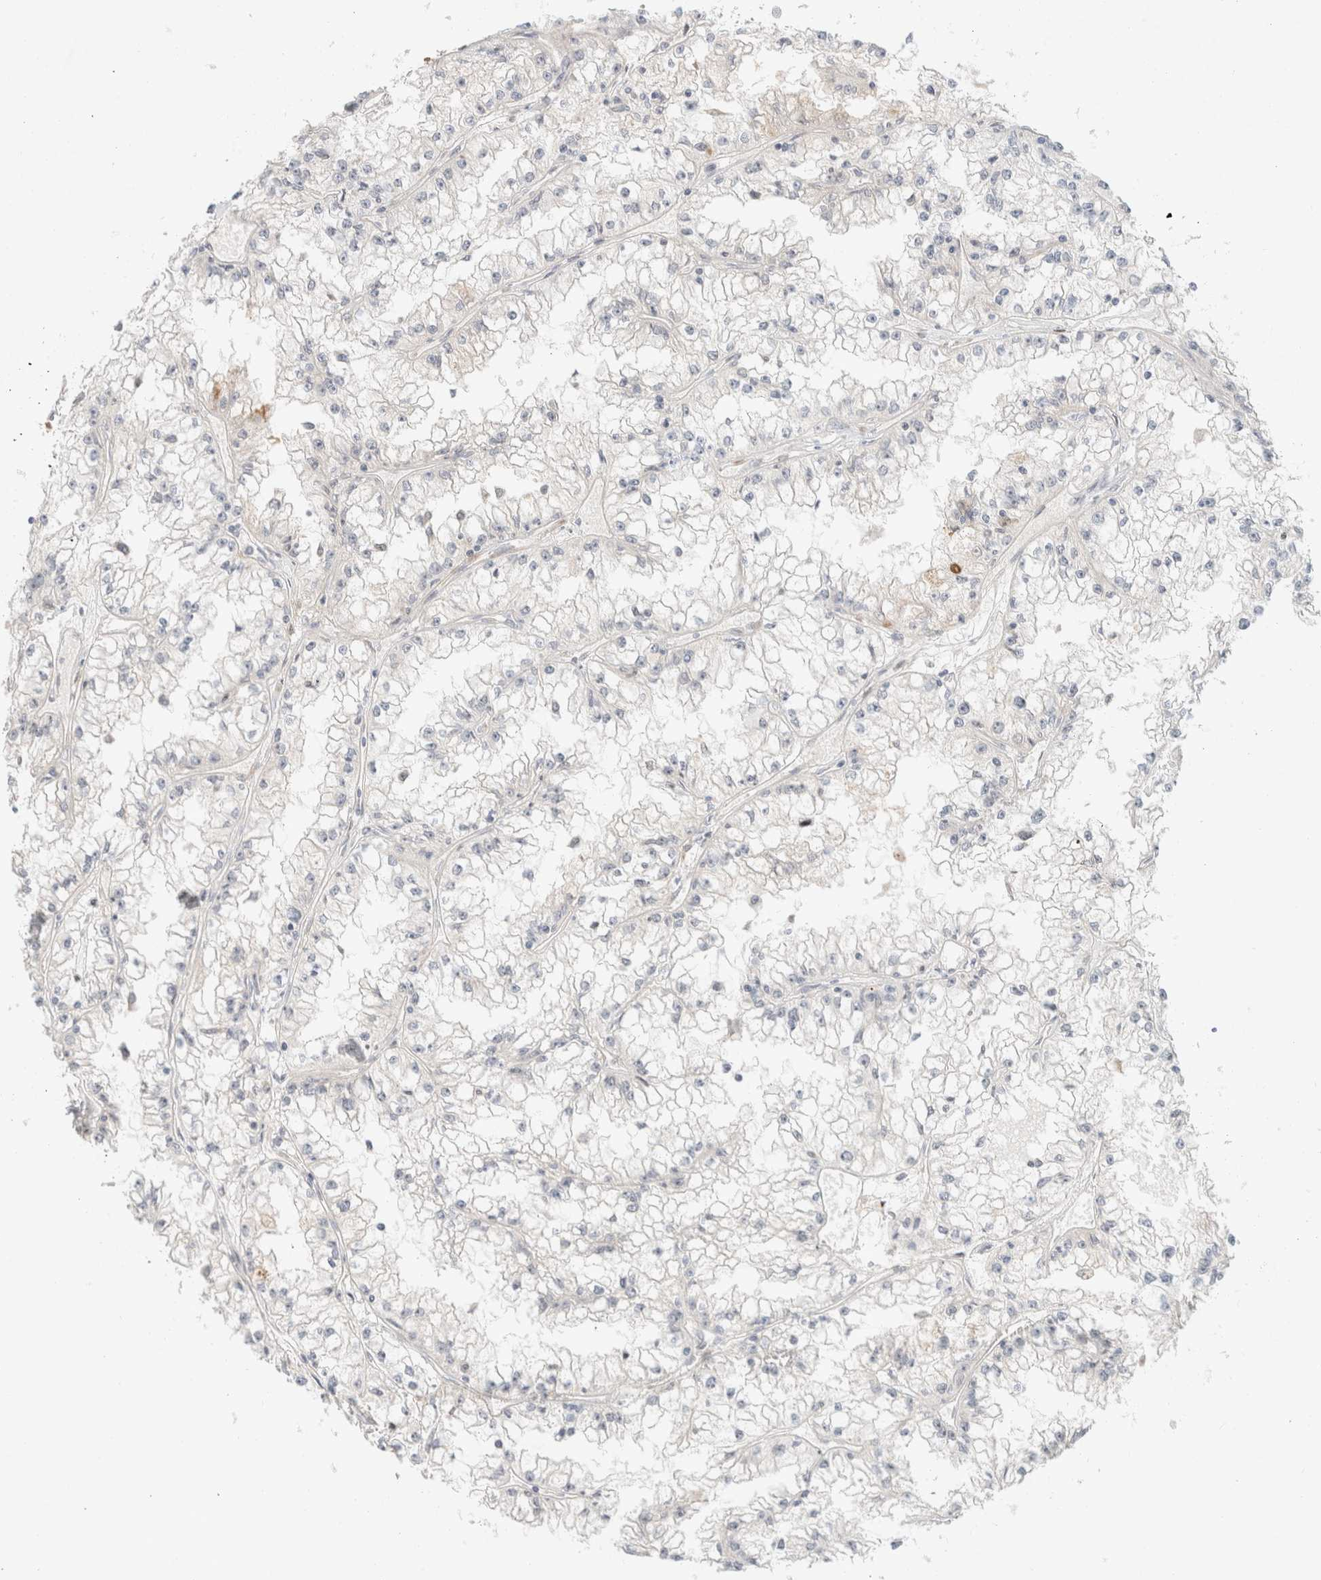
{"staining": {"intensity": "negative", "quantity": "none", "location": "none"}, "tissue": "renal cancer", "cell_type": "Tumor cells", "image_type": "cancer", "snomed": [{"axis": "morphology", "description": "Adenocarcinoma, NOS"}, {"axis": "topography", "description": "Kidney"}], "caption": "Immunohistochemistry (IHC) image of adenocarcinoma (renal) stained for a protein (brown), which reveals no expression in tumor cells.", "gene": "MARK3", "patient": {"sex": "male", "age": 56}}